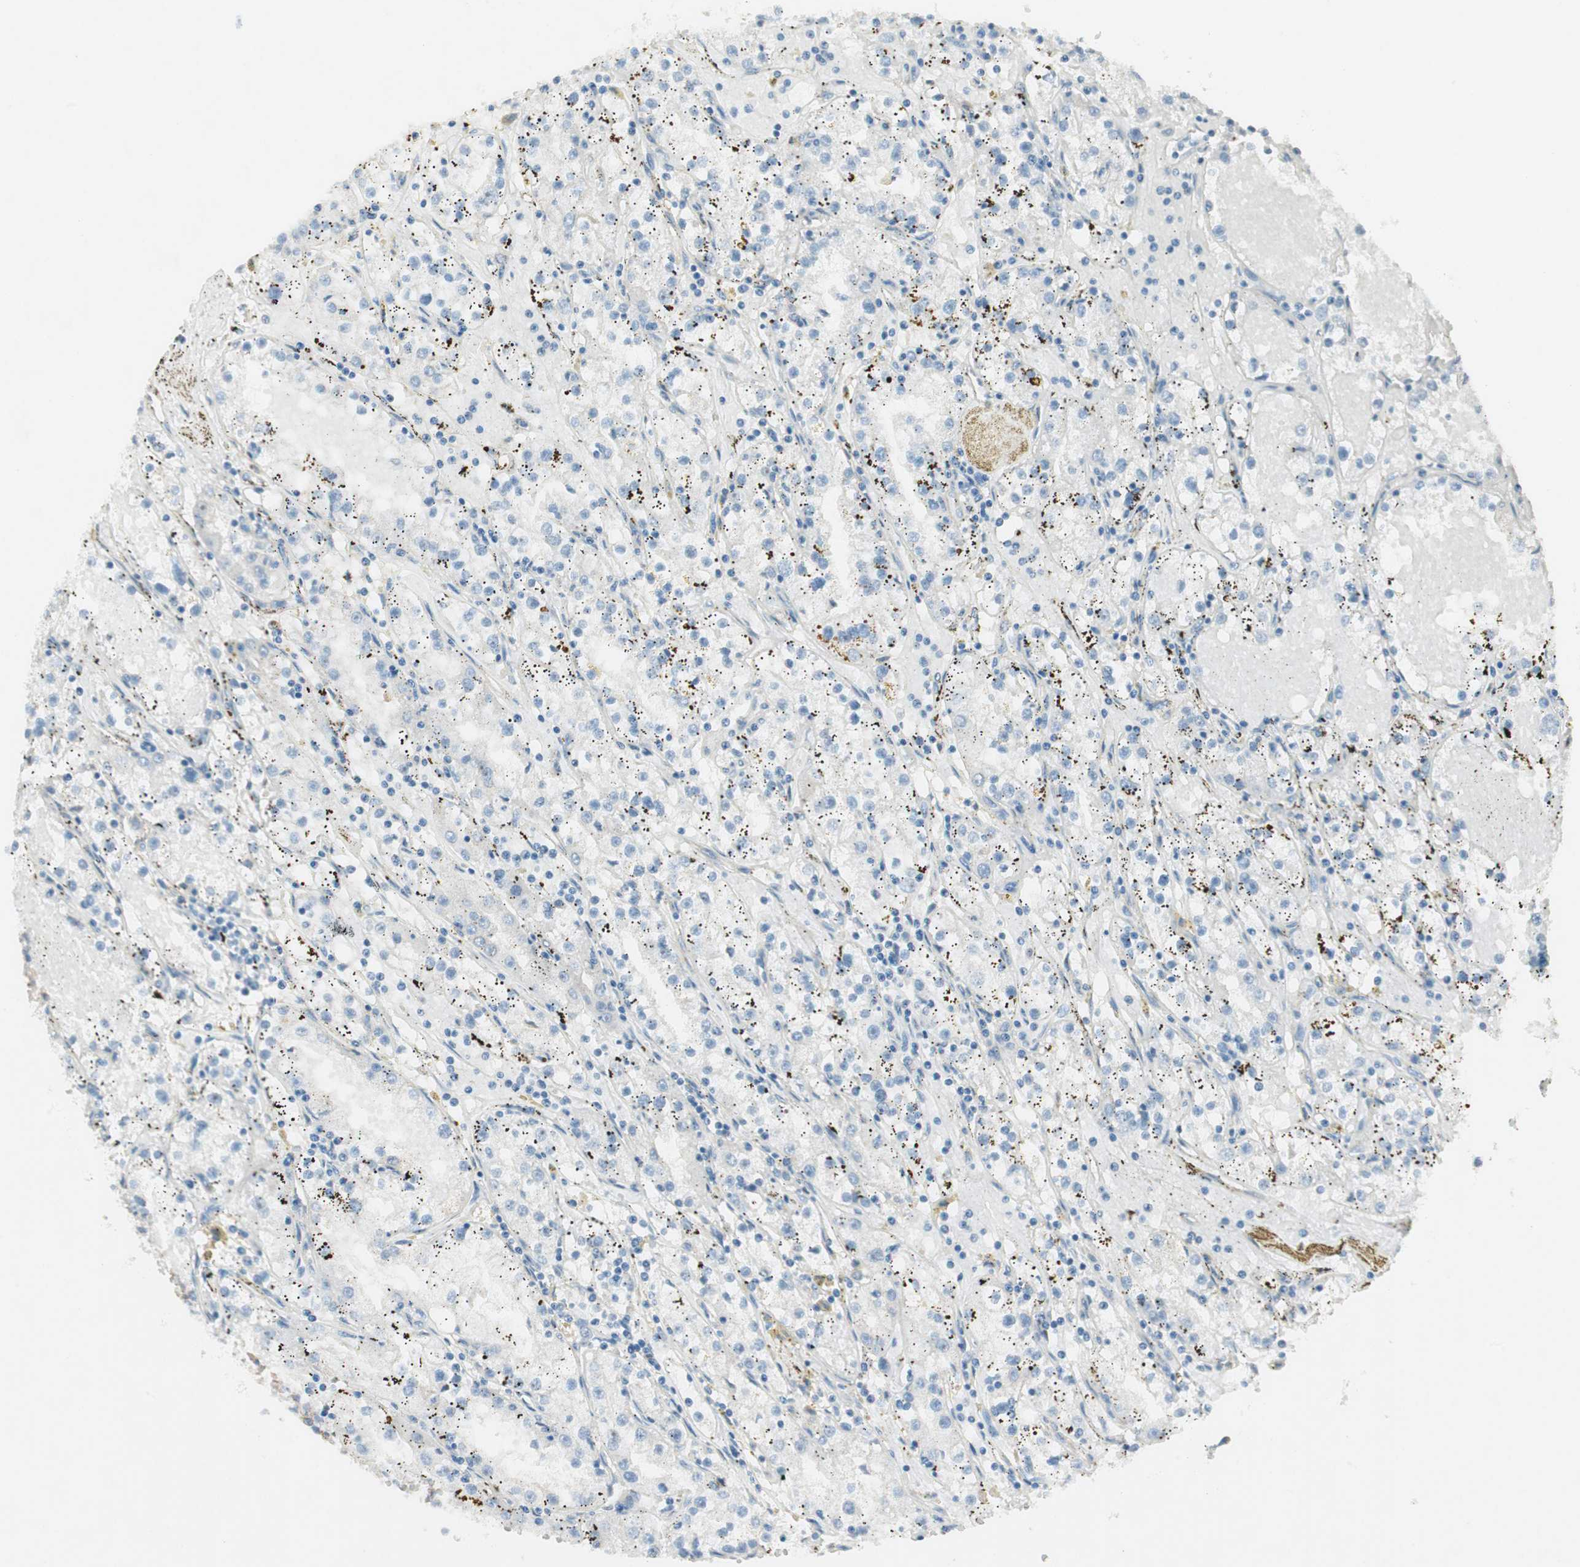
{"staining": {"intensity": "negative", "quantity": "none", "location": "none"}, "tissue": "renal cancer", "cell_type": "Tumor cells", "image_type": "cancer", "snomed": [{"axis": "morphology", "description": "Adenocarcinoma, NOS"}, {"axis": "topography", "description": "Kidney"}], "caption": "Tumor cells are negative for brown protein staining in renal cancer (adenocarcinoma).", "gene": "CCL14", "patient": {"sex": "male", "age": 56}}